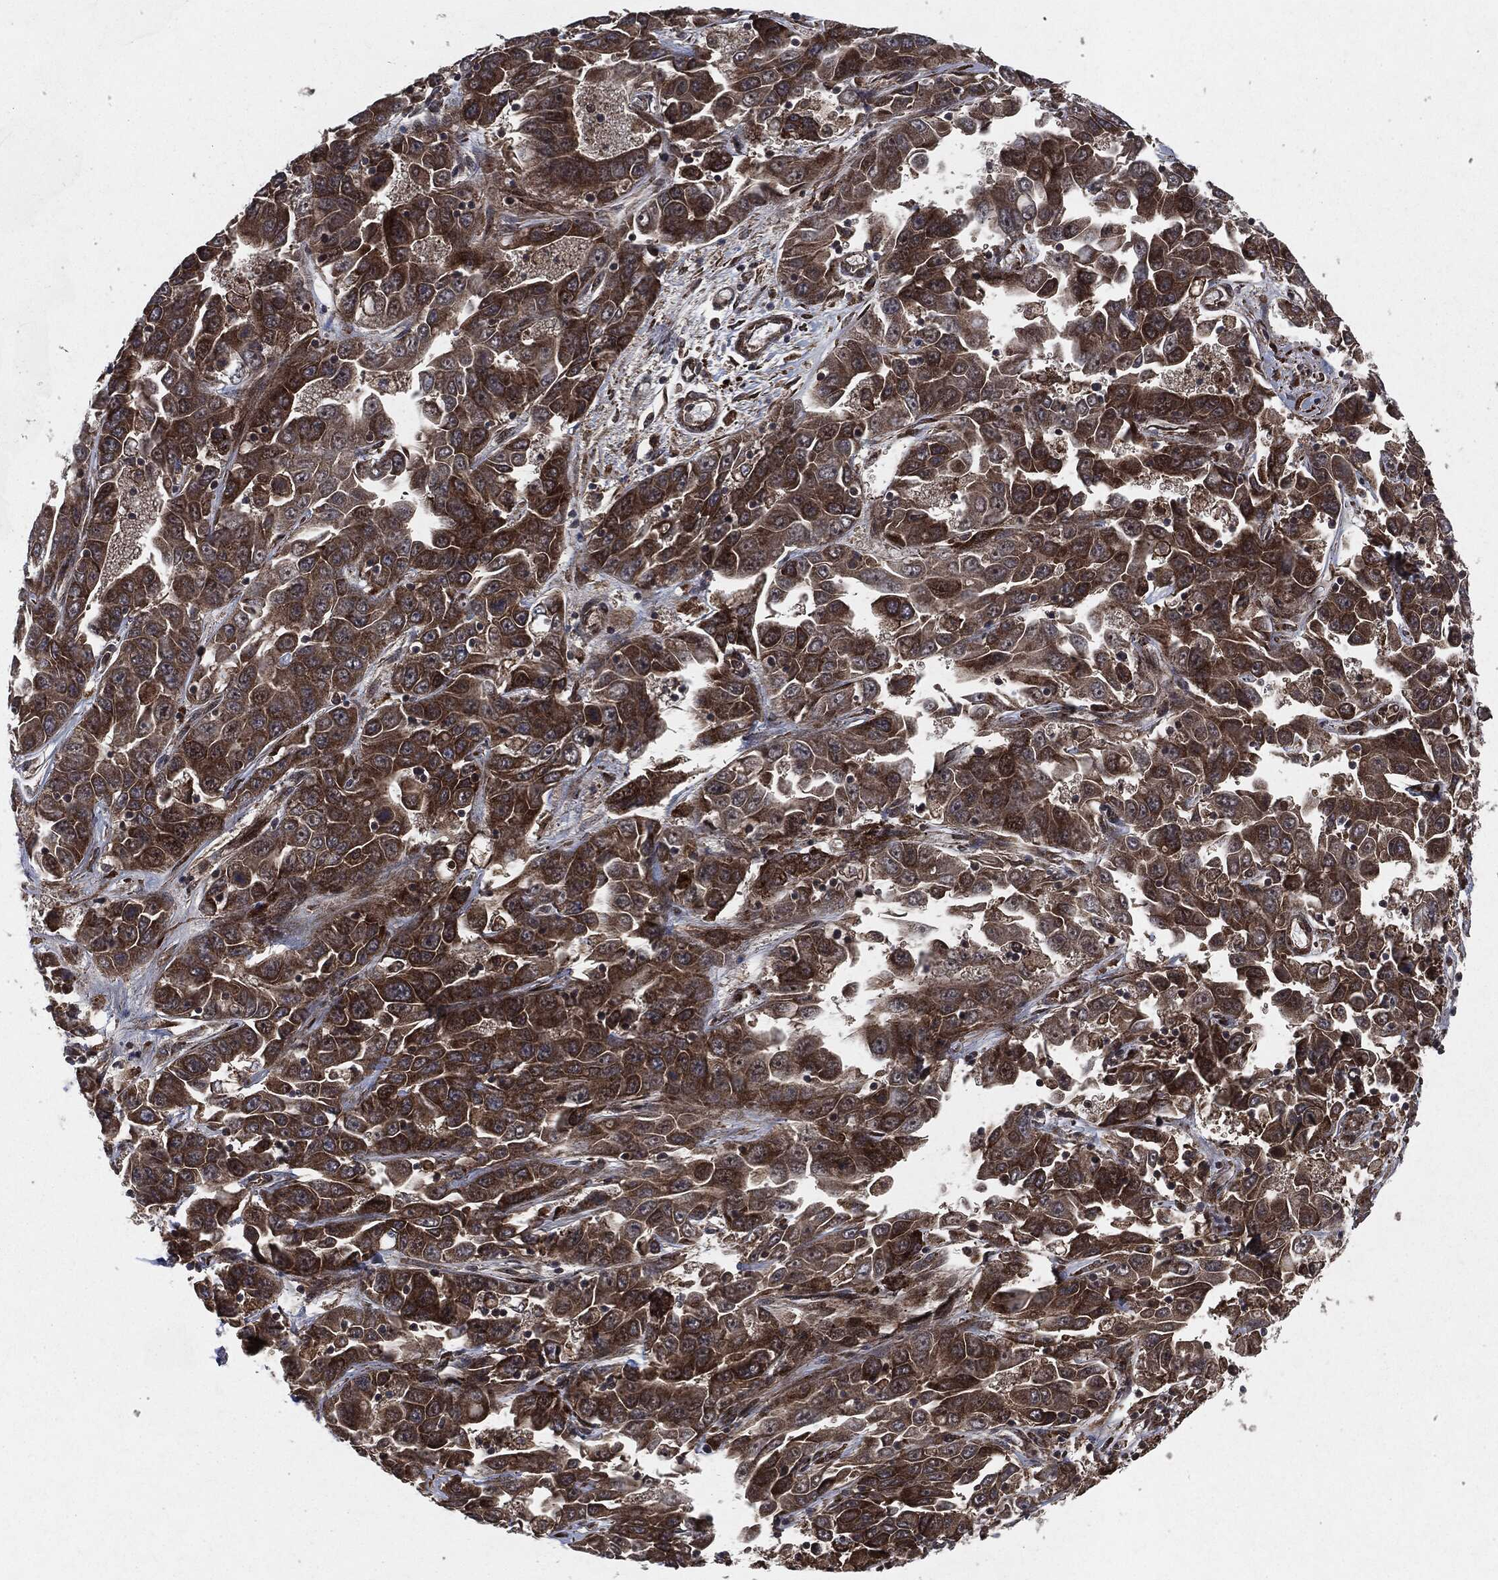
{"staining": {"intensity": "strong", "quantity": "25%-75%", "location": "cytoplasmic/membranous"}, "tissue": "liver cancer", "cell_type": "Tumor cells", "image_type": "cancer", "snomed": [{"axis": "morphology", "description": "Cholangiocarcinoma"}, {"axis": "topography", "description": "Liver"}], "caption": "Protein staining of cholangiocarcinoma (liver) tissue reveals strong cytoplasmic/membranous staining in about 25%-75% of tumor cells.", "gene": "RAF1", "patient": {"sex": "female", "age": 52}}